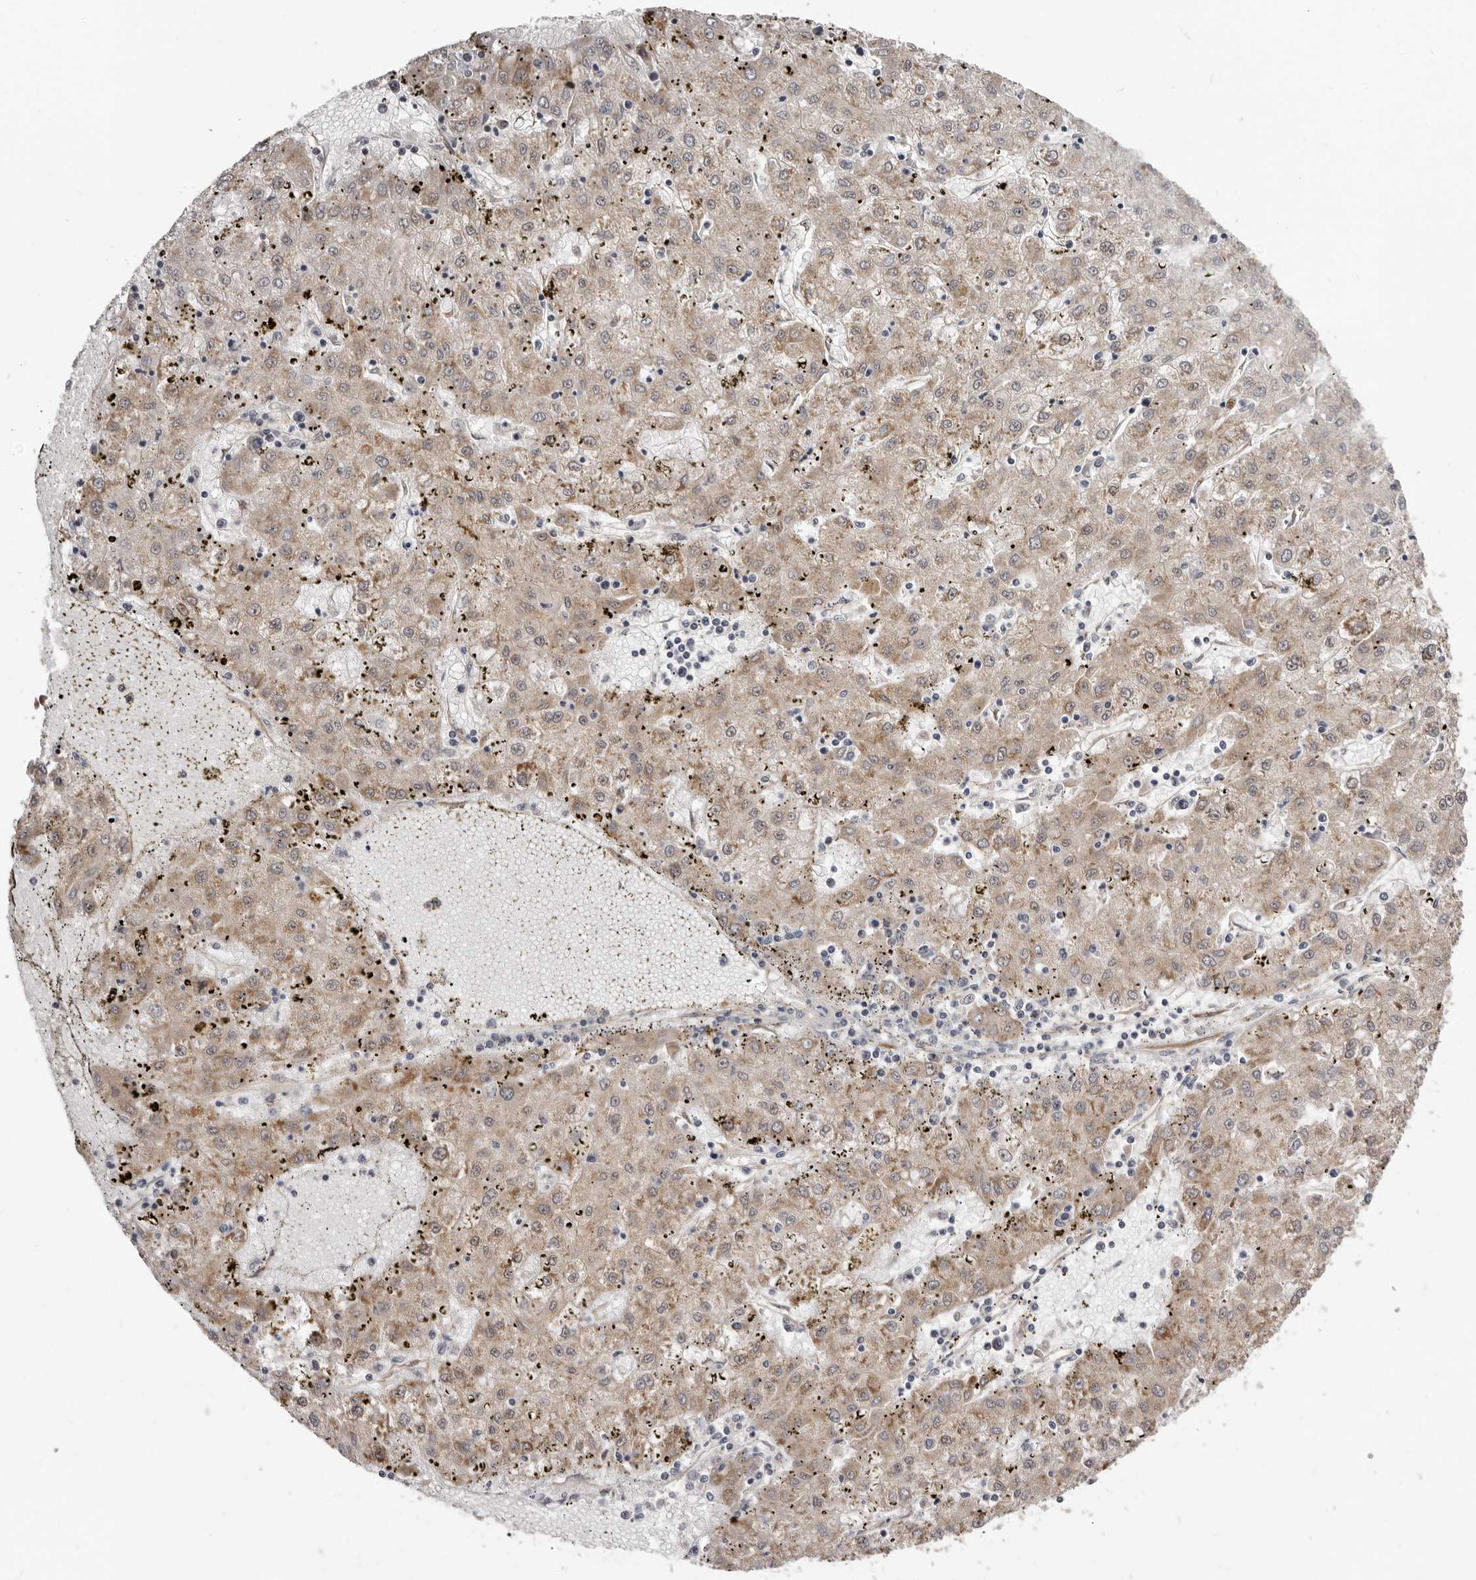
{"staining": {"intensity": "weak", "quantity": ">75%", "location": "cytoplasmic/membranous"}, "tissue": "liver cancer", "cell_type": "Tumor cells", "image_type": "cancer", "snomed": [{"axis": "morphology", "description": "Carcinoma, Hepatocellular, NOS"}, {"axis": "topography", "description": "Liver"}], "caption": "Immunohistochemistry photomicrograph of neoplastic tissue: human liver hepatocellular carcinoma stained using immunohistochemistry shows low levels of weak protein expression localized specifically in the cytoplasmic/membranous of tumor cells, appearing as a cytoplasmic/membranous brown color.", "gene": "SBDS", "patient": {"sex": "male", "age": 72}}